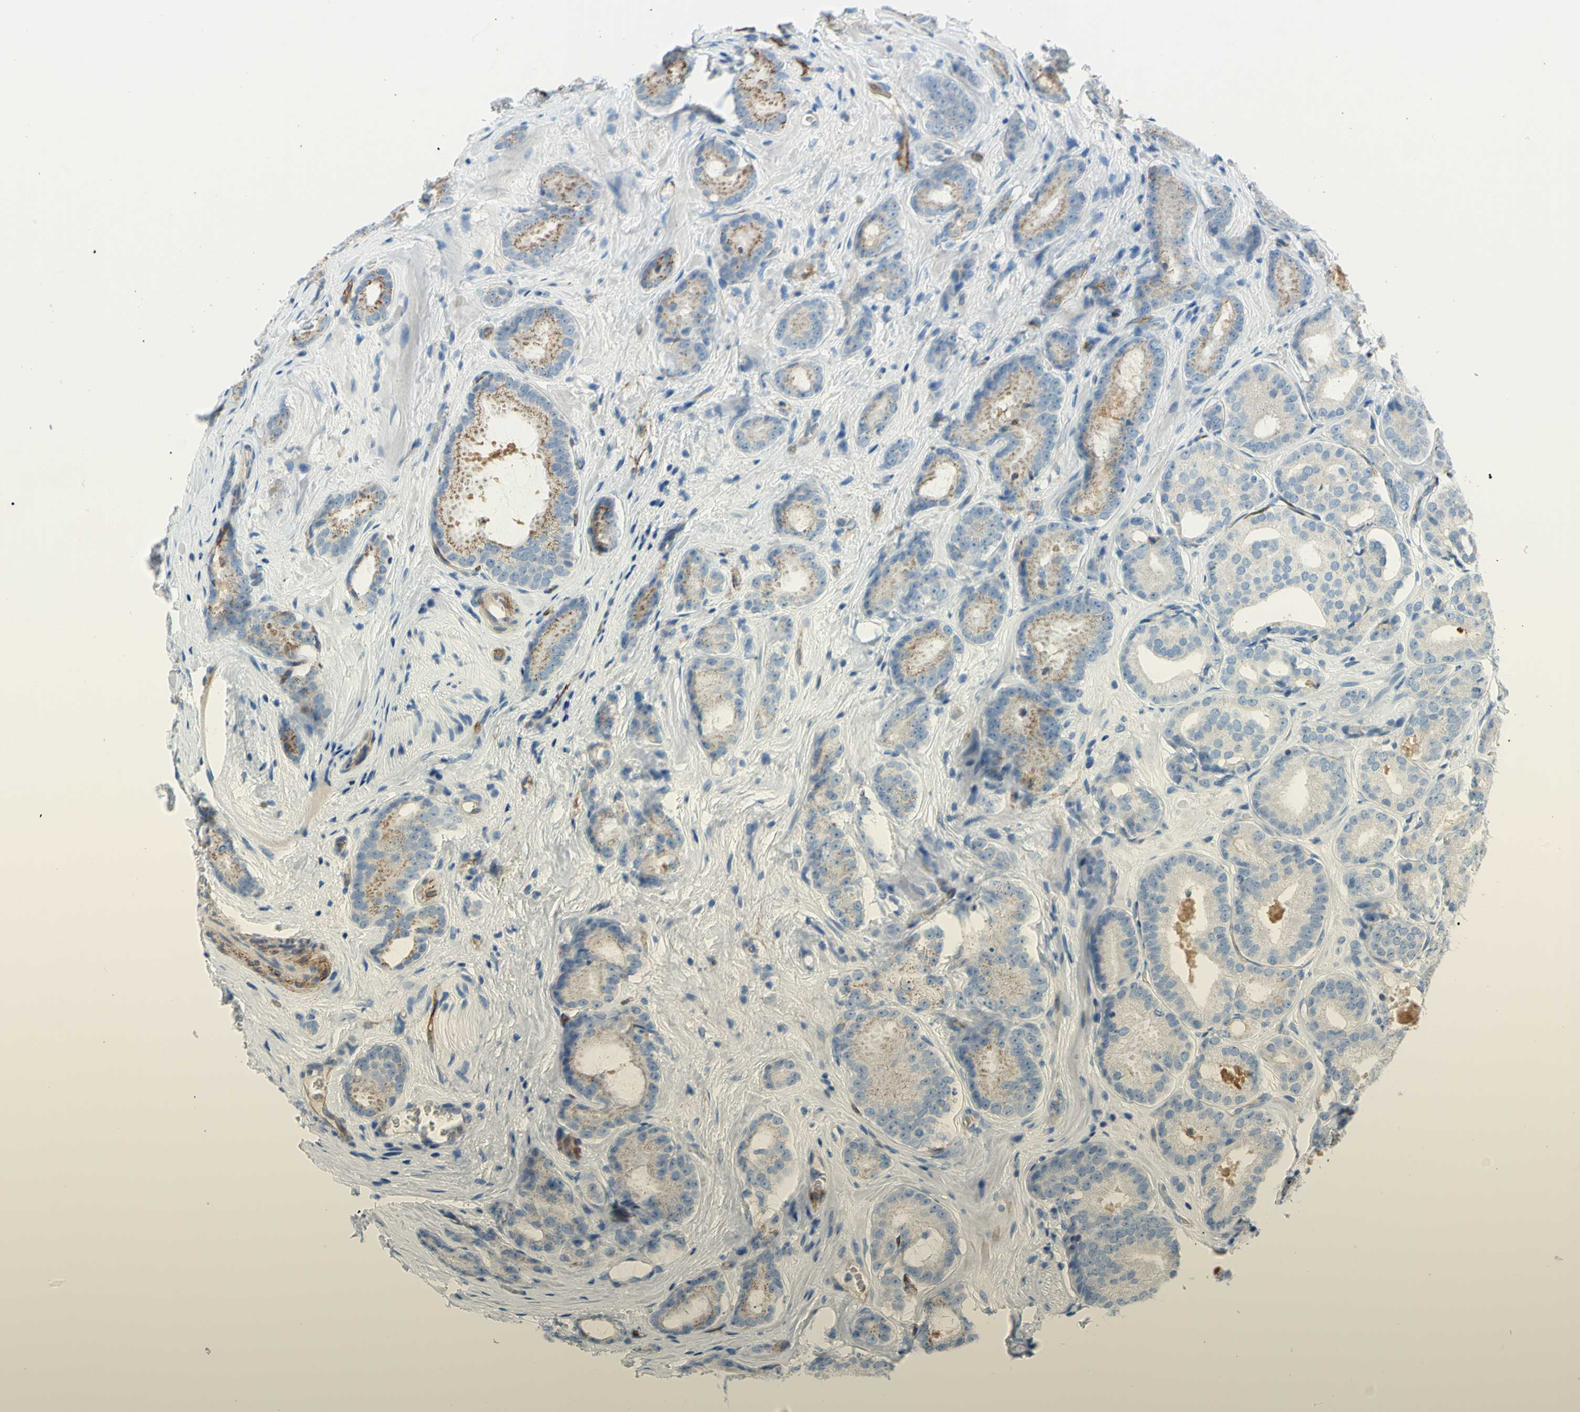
{"staining": {"intensity": "weak", "quantity": "<25%", "location": "cytoplasmic/membranous"}, "tissue": "prostate cancer", "cell_type": "Tumor cells", "image_type": "cancer", "snomed": [{"axis": "morphology", "description": "Adenocarcinoma, High grade"}, {"axis": "topography", "description": "Prostate"}], "caption": "The immunohistochemistry image has no significant expression in tumor cells of prostate cancer tissue. The staining was performed using DAB to visualize the protein expression in brown, while the nuclei were stained in blue with hematoxylin (Magnification: 20x).", "gene": "PRRG2", "patient": {"sex": "male", "age": 64}}